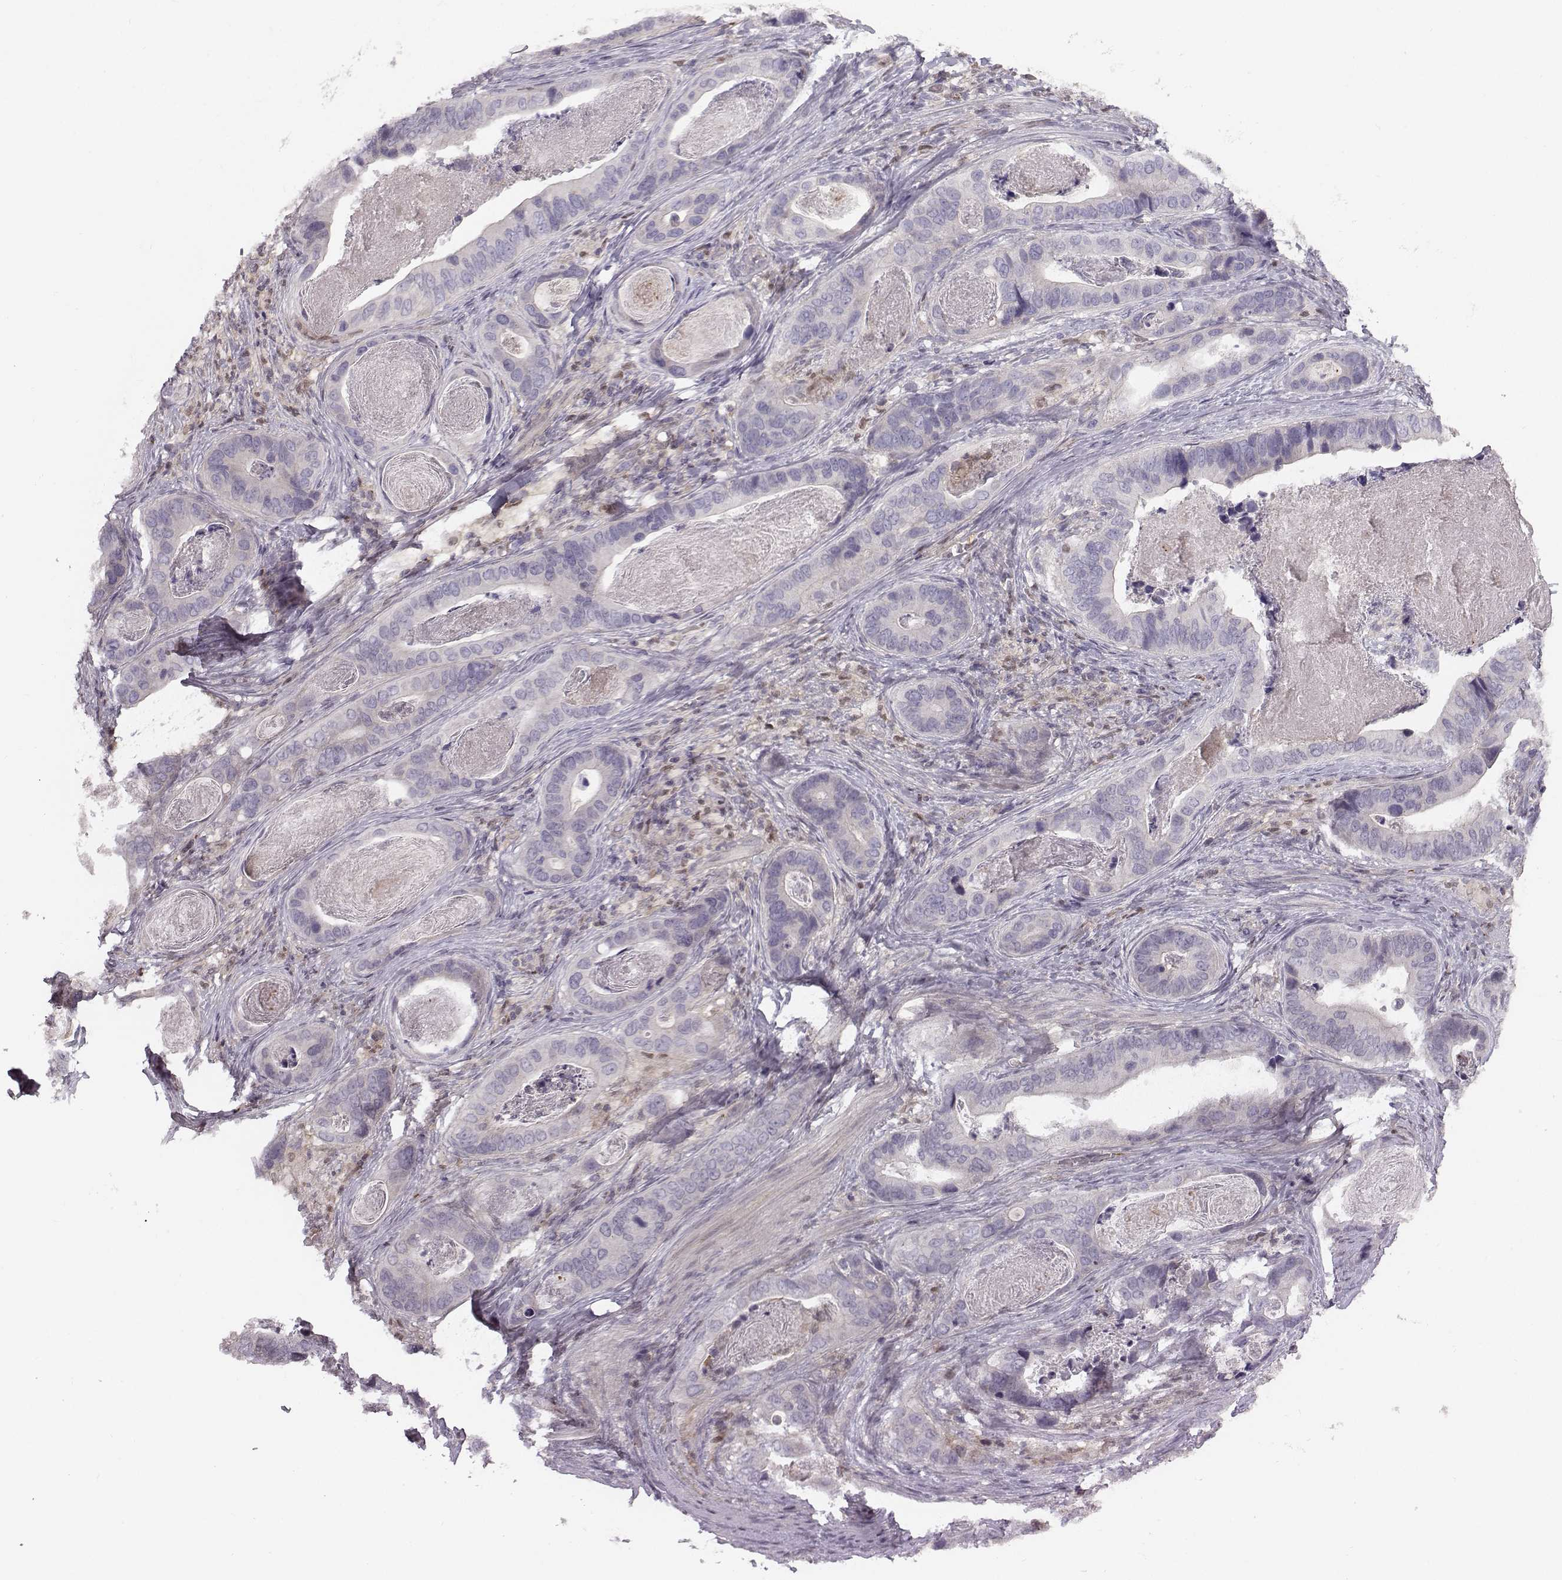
{"staining": {"intensity": "negative", "quantity": "none", "location": "none"}, "tissue": "stomach cancer", "cell_type": "Tumor cells", "image_type": "cancer", "snomed": [{"axis": "morphology", "description": "Adenocarcinoma, NOS"}, {"axis": "topography", "description": "Stomach"}], "caption": "An immunohistochemistry histopathology image of stomach cancer is shown. There is no staining in tumor cells of stomach cancer.", "gene": "ASB16", "patient": {"sex": "male", "age": 84}}